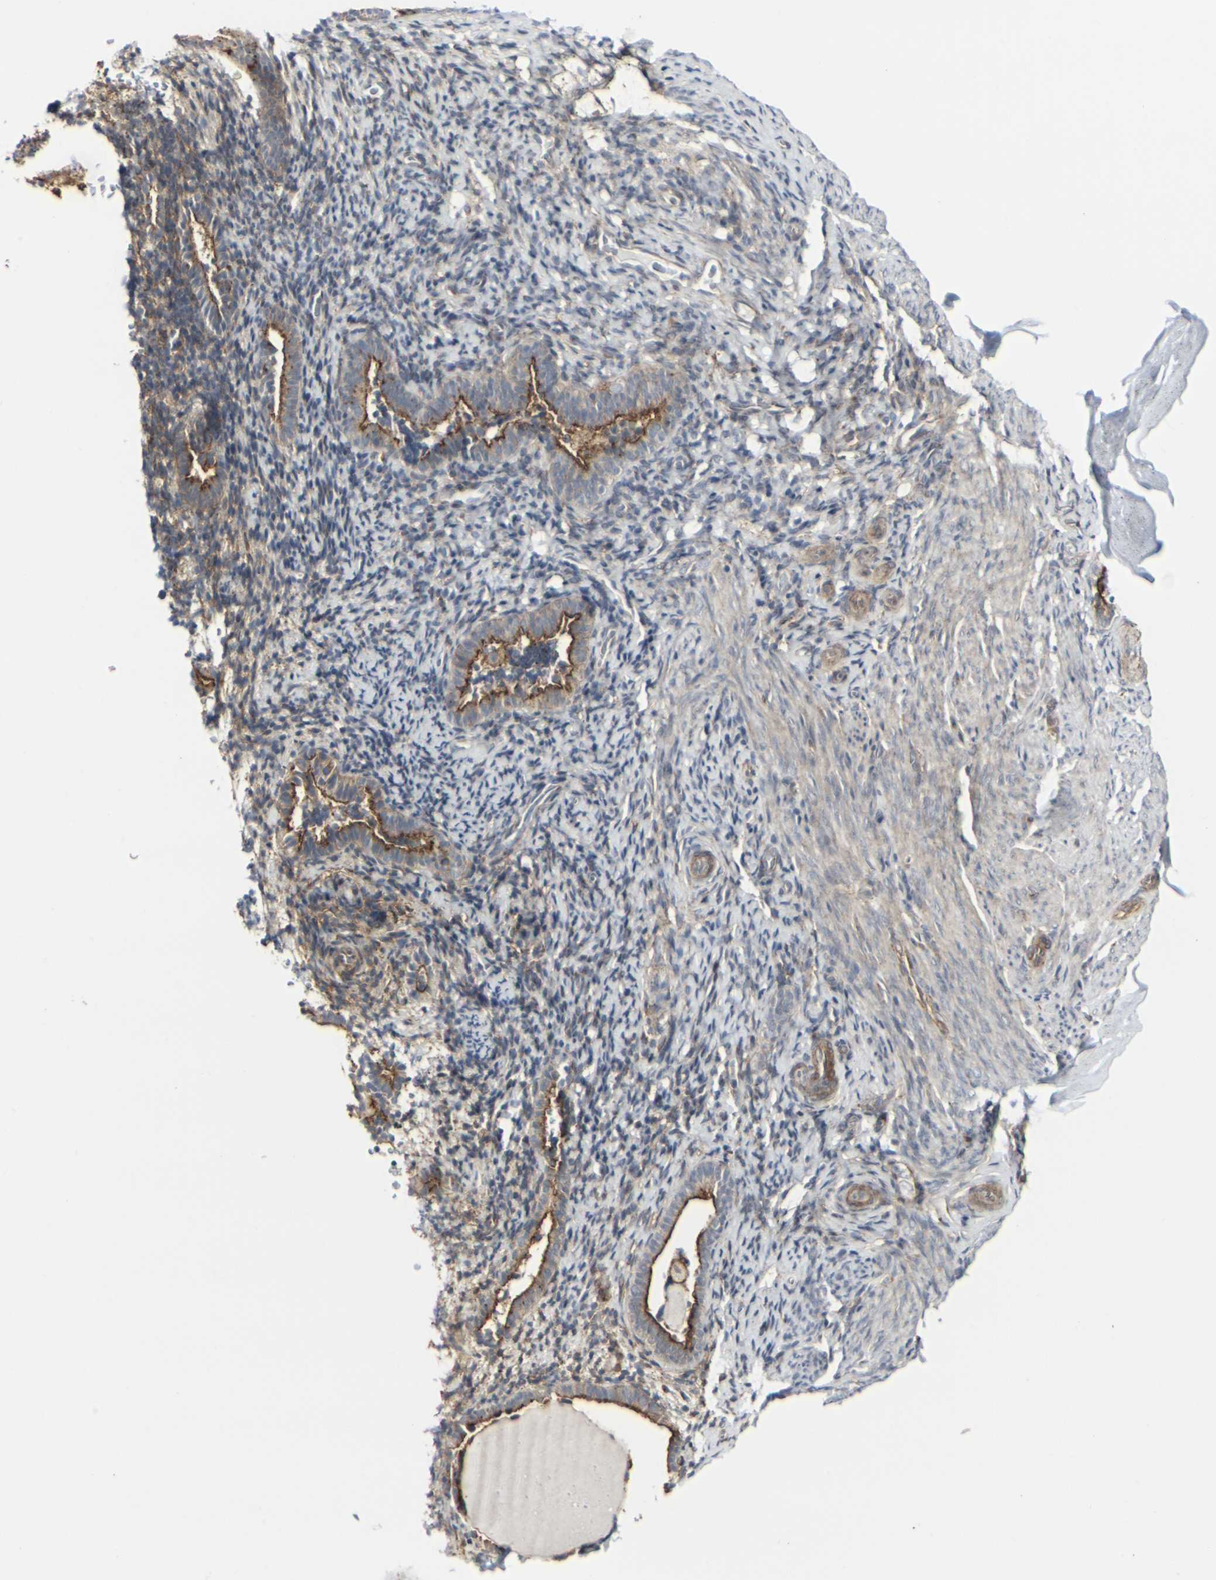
{"staining": {"intensity": "moderate", "quantity": ">75%", "location": "cytoplasmic/membranous"}, "tissue": "endometrium", "cell_type": "Cells in endometrial stroma", "image_type": "normal", "snomed": [{"axis": "morphology", "description": "Normal tissue, NOS"}, {"axis": "topography", "description": "Endometrium"}], "caption": "The micrograph demonstrates a brown stain indicating the presence of a protein in the cytoplasmic/membranous of cells in endometrial stroma in endometrium. (DAB (3,3'-diaminobenzidine) = brown stain, brightfield microscopy at high magnification).", "gene": "MYOF", "patient": {"sex": "female", "age": 51}}